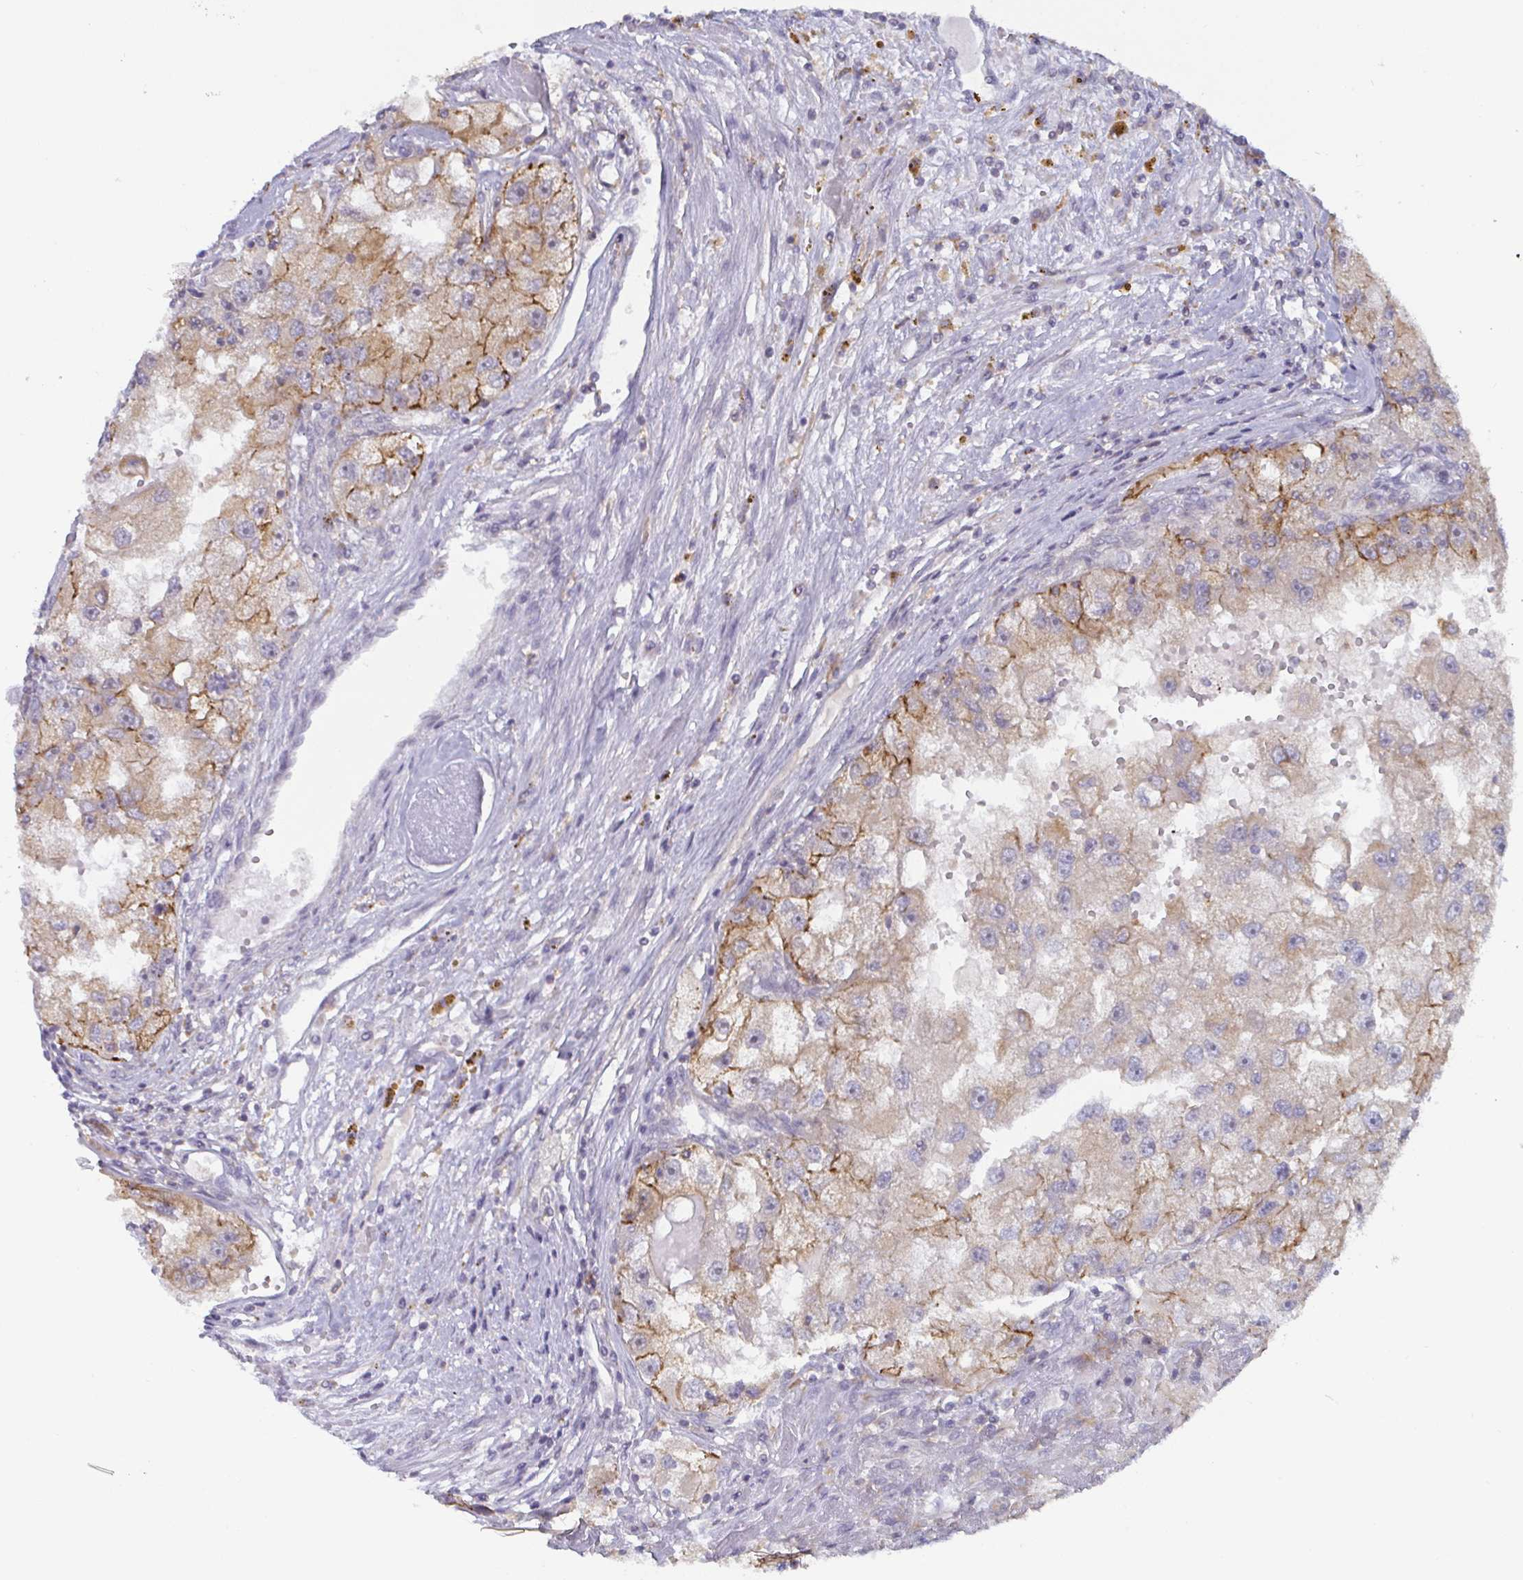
{"staining": {"intensity": "moderate", "quantity": "<25%", "location": "cytoplasmic/membranous"}, "tissue": "renal cancer", "cell_type": "Tumor cells", "image_type": "cancer", "snomed": [{"axis": "morphology", "description": "Adenocarcinoma, NOS"}, {"axis": "topography", "description": "Kidney"}], "caption": "Immunohistochemical staining of human renal cancer demonstrates moderate cytoplasmic/membranous protein expression in about <25% of tumor cells. Nuclei are stained in blue.", "gene": "CDH18", "patient": {"sex": "male", "age": 63}}